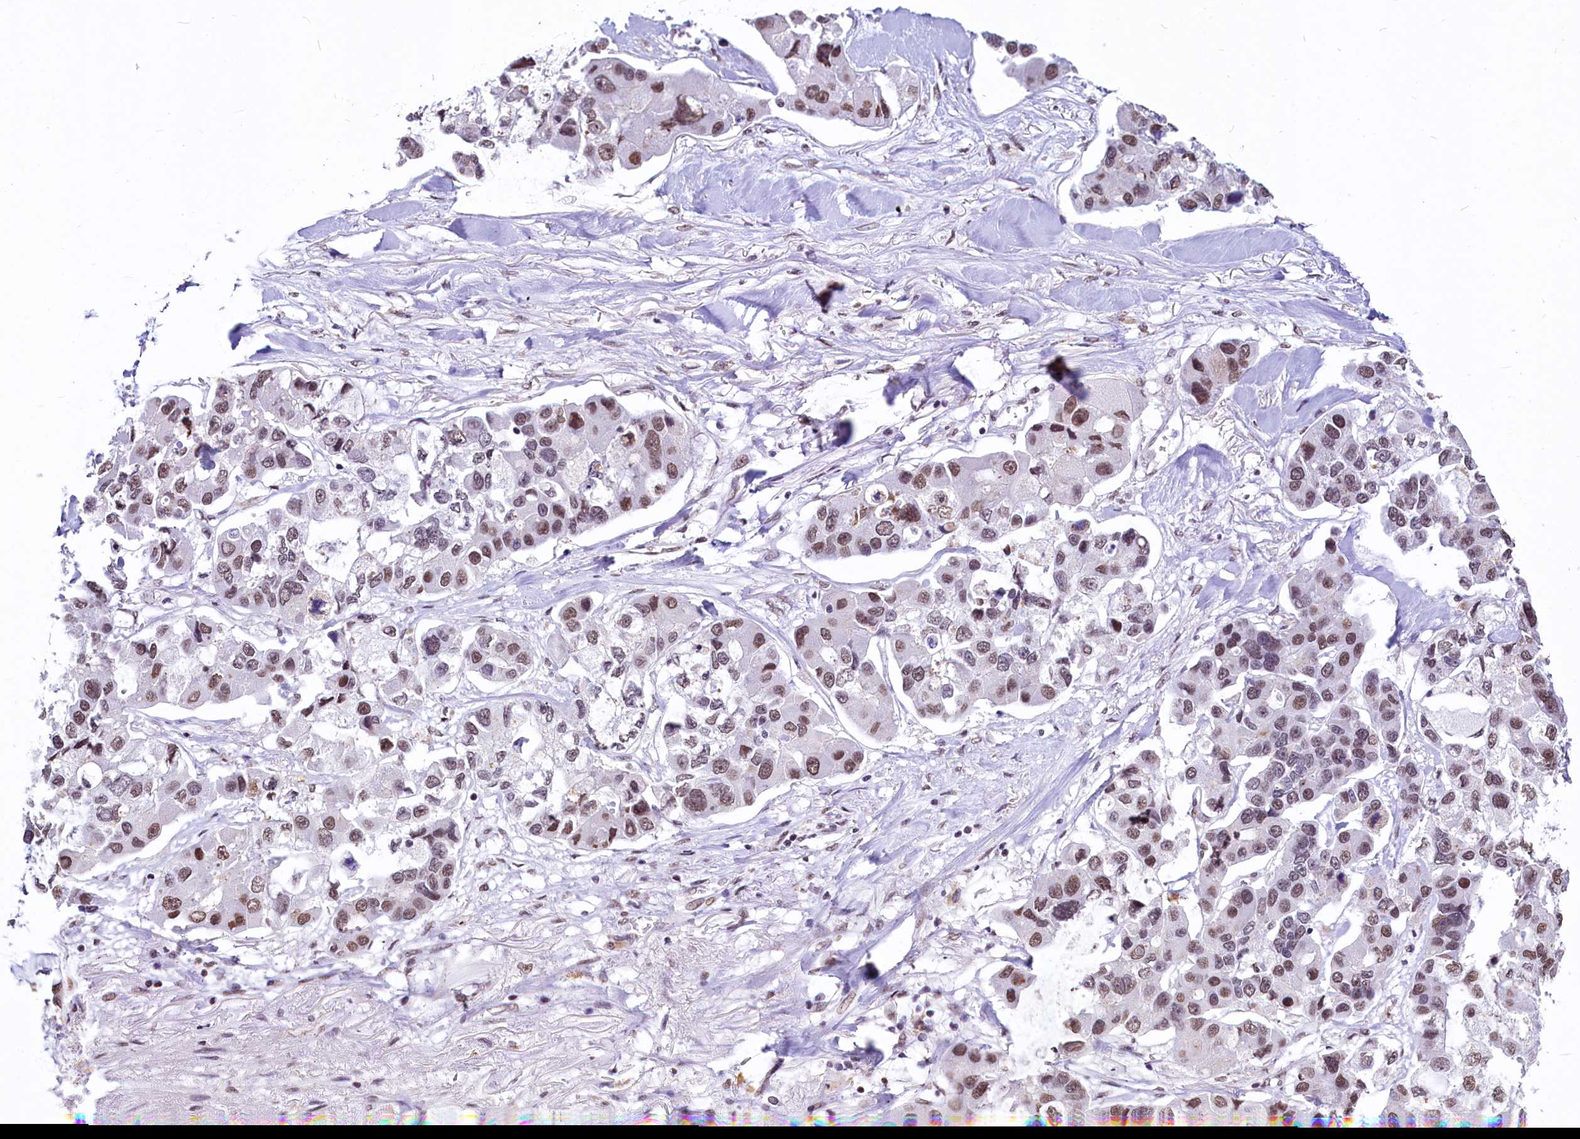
{"staining": {"intensity": "moderate", "quantity": ">75%", "location": "nuclear"}, "tissue": "lung cancer", "cell_type": "Tumor cells", "image_type": "cancer", "snomed": [{"axis": "morphology", "description": "Adenocarcinoma, NOS"}, {"axis": "topography", "description": "Lung"}], "caption": "Immunohistochemical staining of human adenocarcinoma (lung) reveals medium levels of moderate nuclear expression in about >75% of tumor cells.", "gene": "PARPBP", "patient": {"sex": "female", "age": 54}}